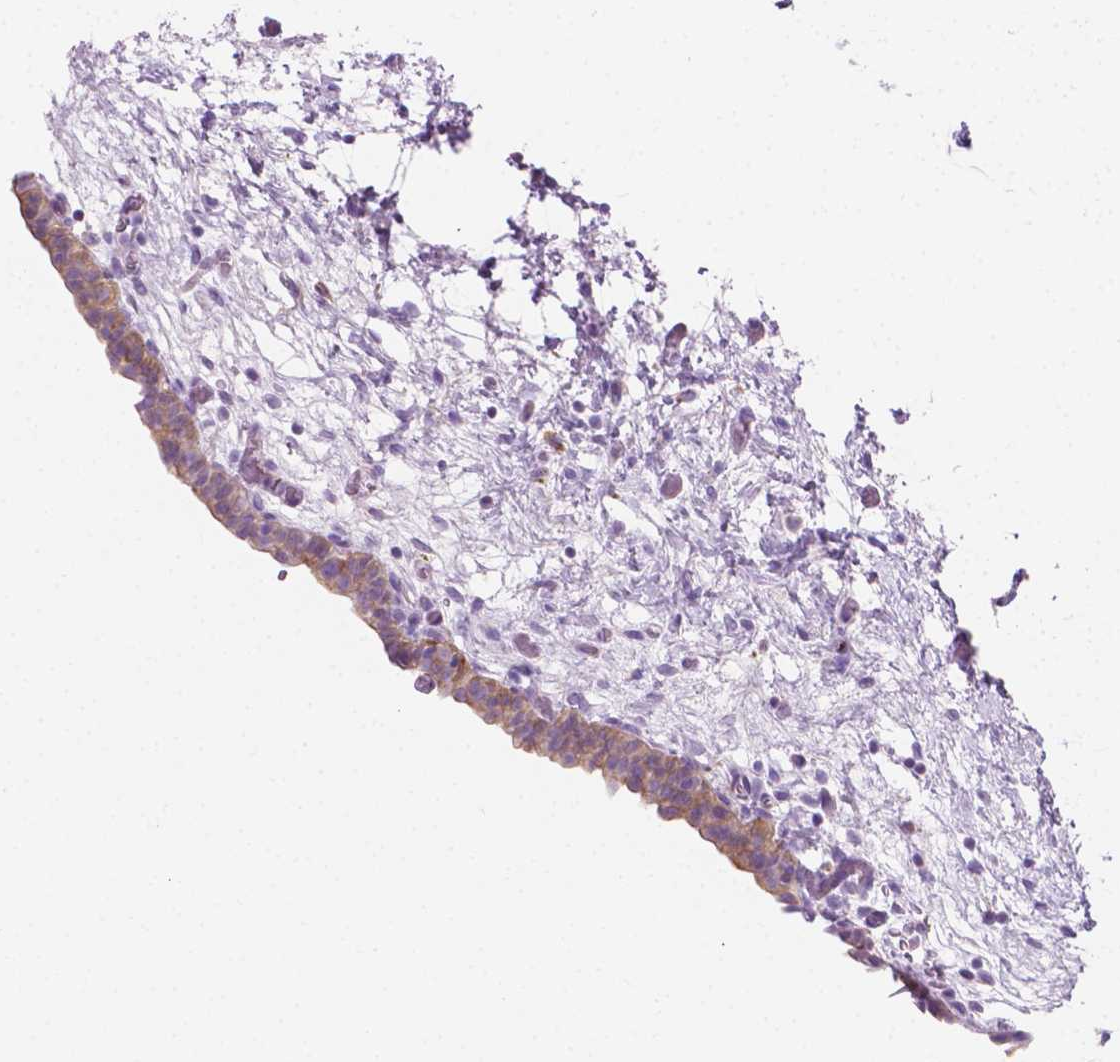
{"staining": {"intensity": "moderate", "quantity": "25%-75%", "location": "cytoplasmic/membranous"}, "tissue": "urinary bladder", "cell_type": "Urothelial cells", "image_type": "normal", "snomed": [{"axis": "morphology", "description": "Normal tissue, NOS"}, {"axis": "topography", "description": "Urinary bladder"}], "caption": "Moderate cytoplasmic/membranous protein positivity is seen in approximately 25%-75% of urothelial cells in urinary bladder.", "gene": "EPPK1", "patient": {"sex": "male", "age": 69}}